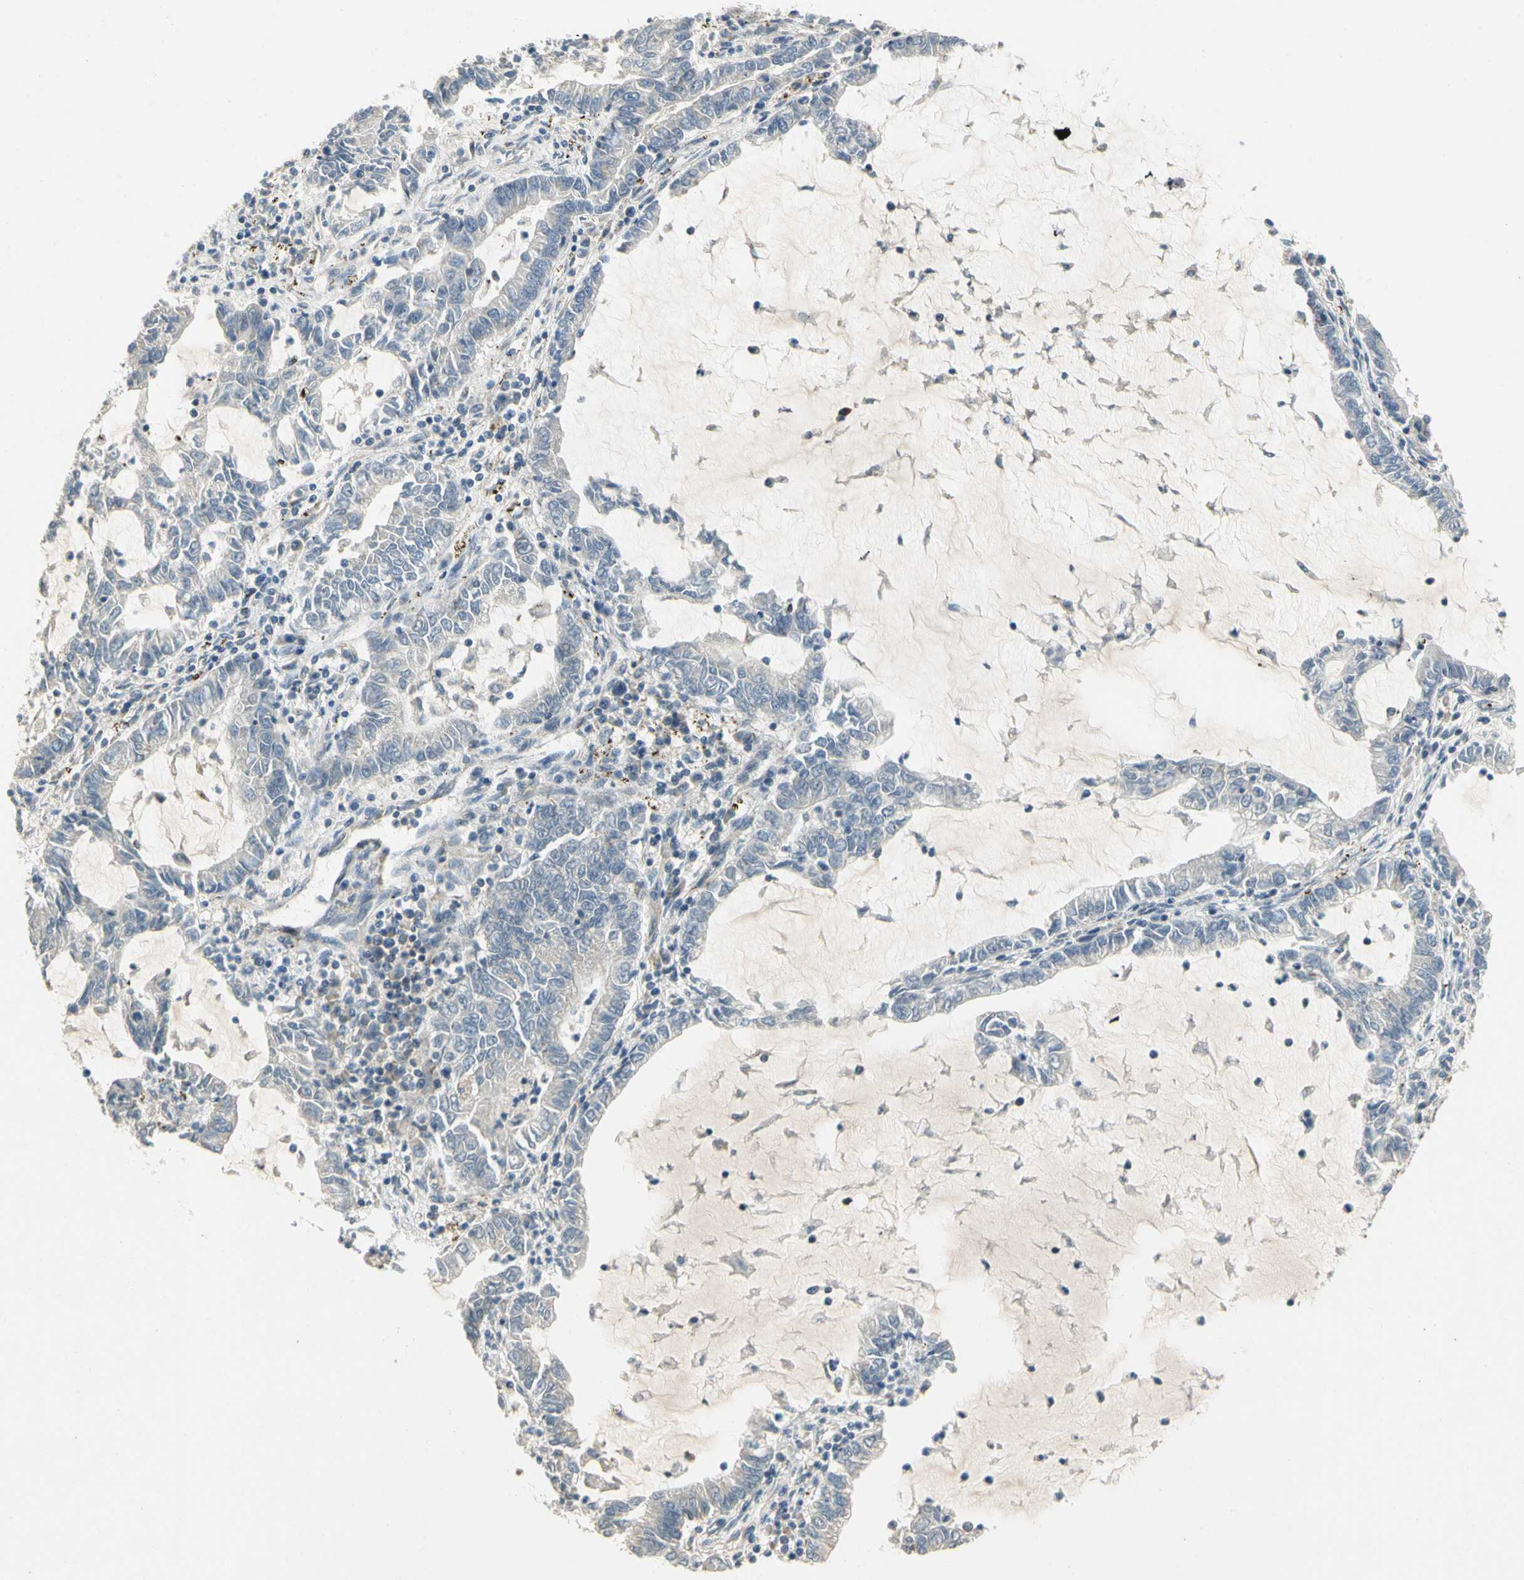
{"staining": {"intensity": "negative", "quantity": "none", "location": "none"}, "tissue": "lung cancer", "cell_type": "Tumor cells", "image_type": "cancer", "snomed": [{"axis": "morphology", "description": "Adenocarcinoma, NOS"}, {"axis": "topography", "description": "Lung"}], "caption": "An immunohistochemistry (IHC) photomicrograph of adenocarcinoma (lung) is shown. There is no staining in tumor cells of adenocarcinoma (lung). The staining was performed using DAB (3,3'-diaminobenzidine) to visualize the protein expression in brown, while the nuclei were stained in blue with hematoxylin (Magnification: 20x).", "gene": "GATD1", "patient": {"sex": "female", "age": 51}}